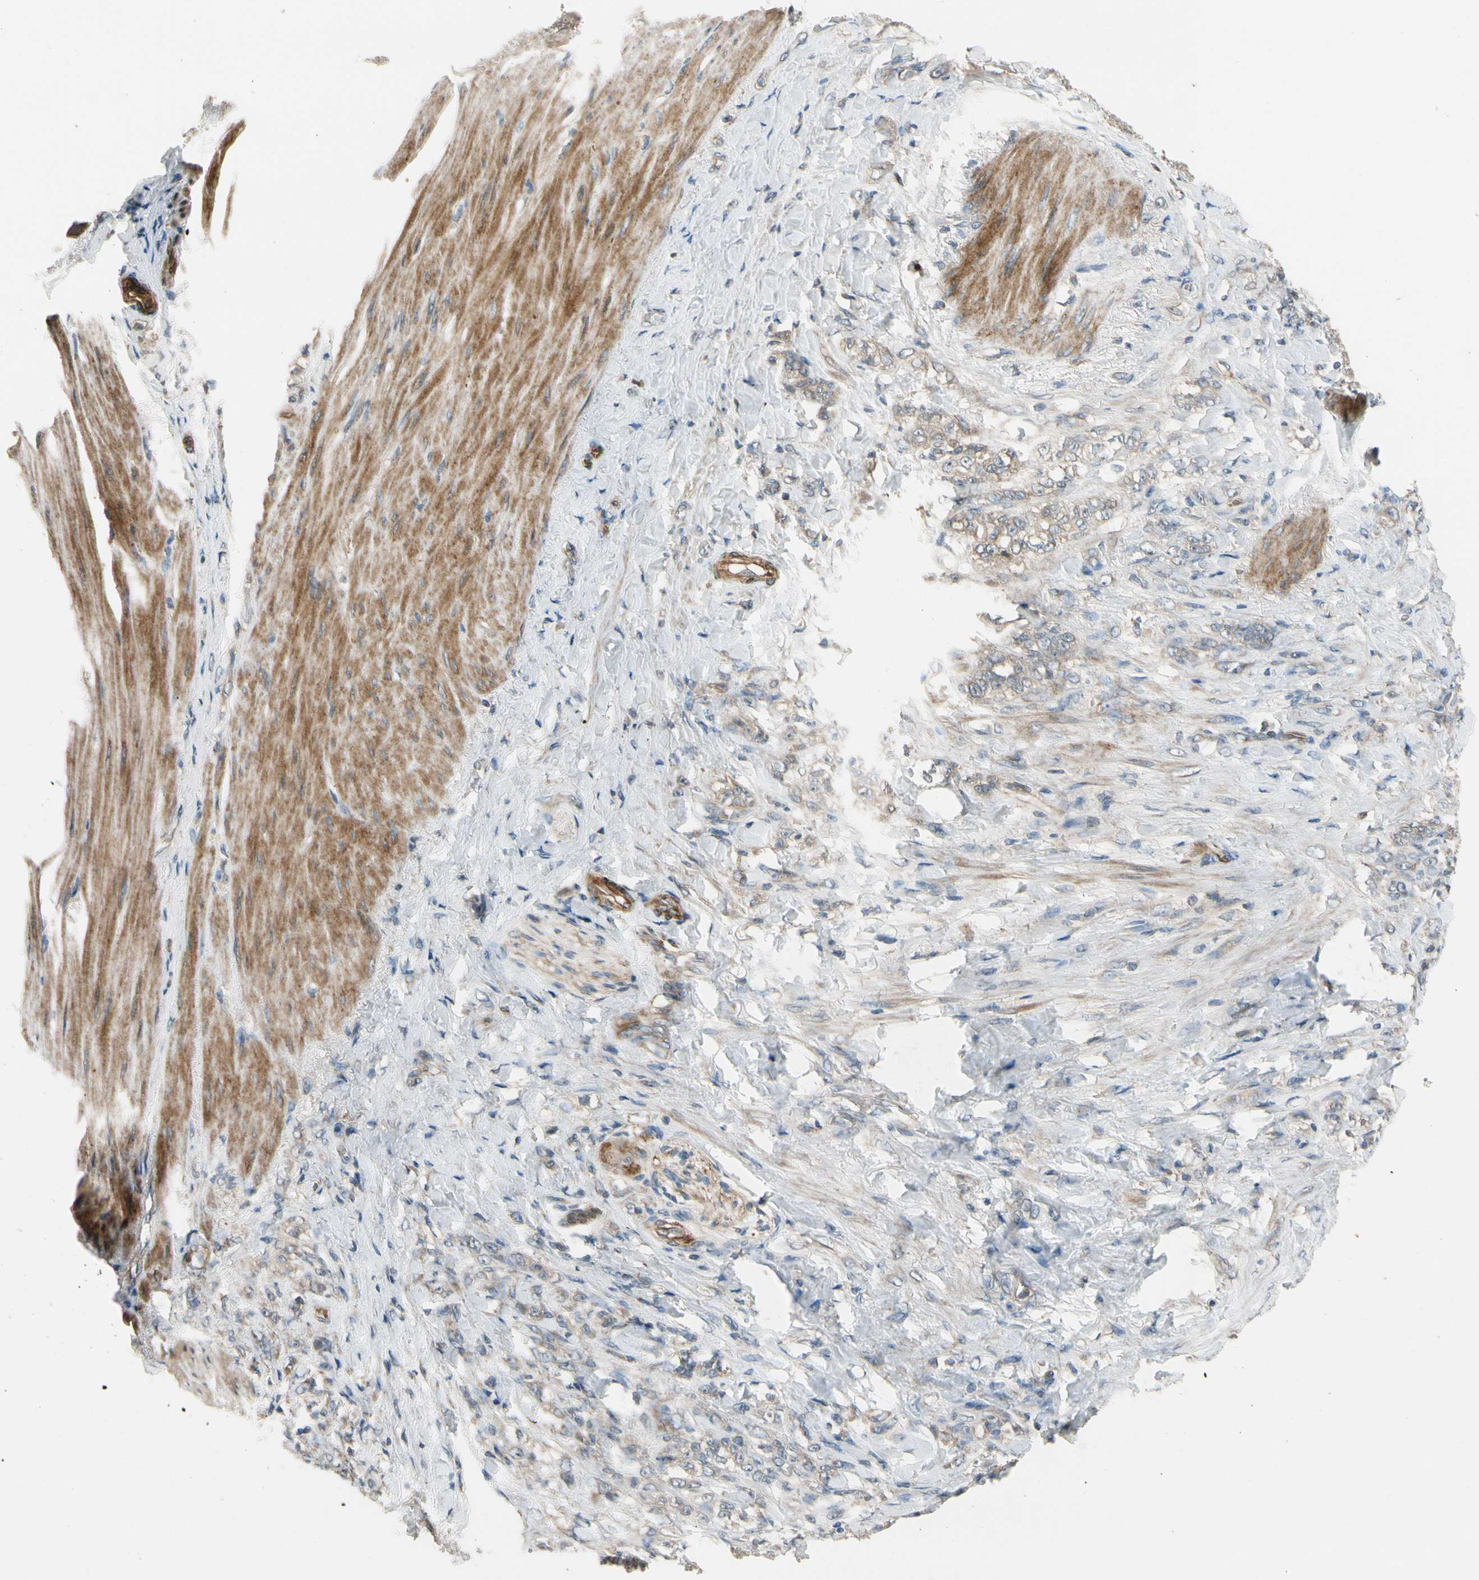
{"staining": {"intensity": "weak", "quantity": ">75%", "location": "cytoplasmic/membranous"}, "tissue": "stomach cancer", "cell_type": "Tumor cells", "image_type": "cancer", "snomed": [{"axis": "morphology", "description": "Adenocarcinoma, NOS"}, {"axis": "topography", "description": "Stomach"}], "caption": "Protein analysis of stomach cancer (adenocarcinoma) tissue reveals weak cytoplasmic/membranous expression in approximately >75% of tumor cells.", "gene": "MST1R", "patient": {"sex": "male", "age": 82}}